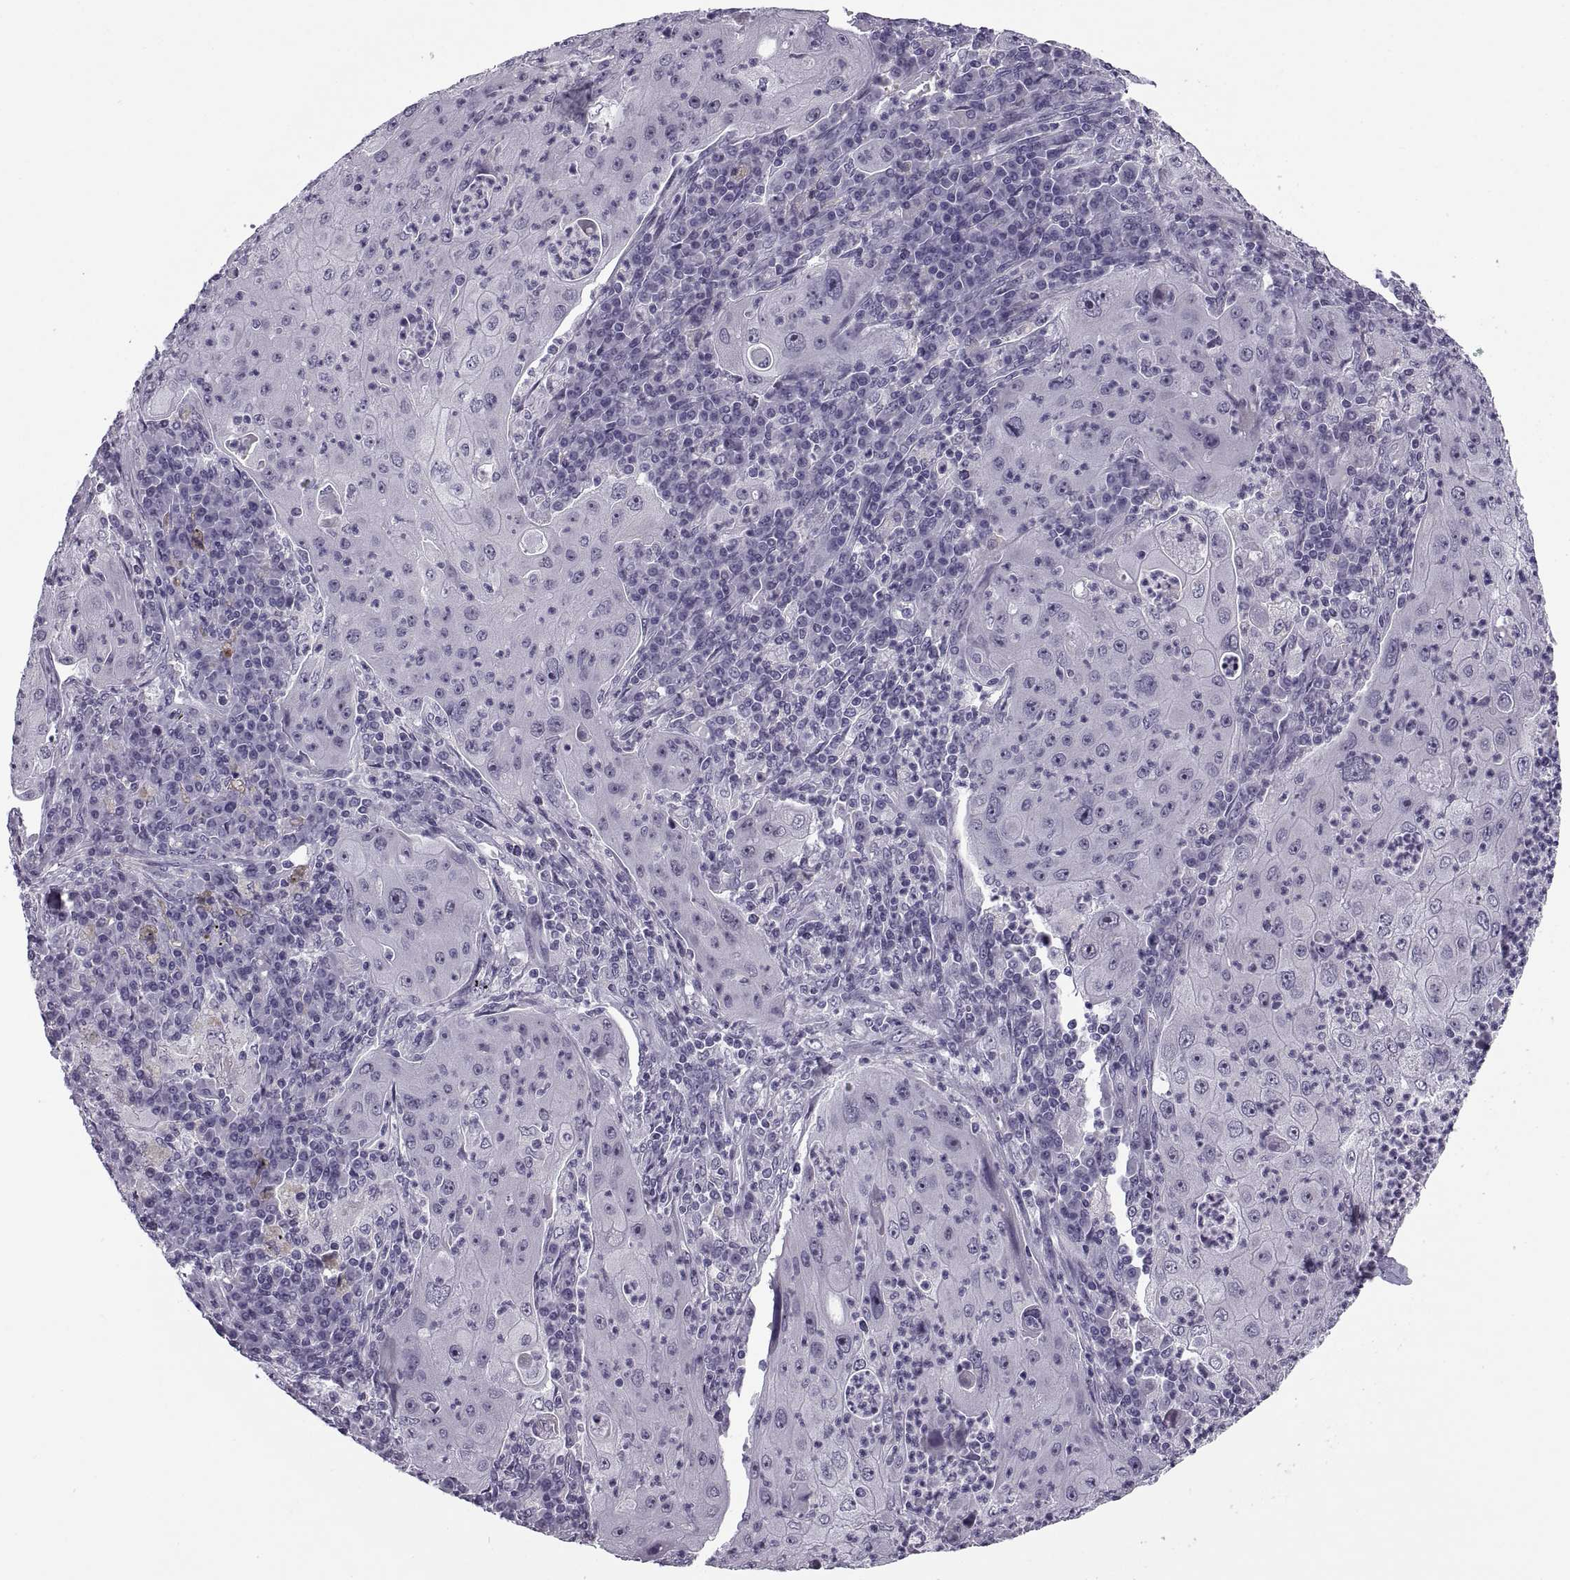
{"staining": {"intensity": "negative", "quantity": "none", "location": "none"}, "tissue": "lung cancer", "cell_type": "Tumor cells", "image_type": "cancer", "snomed": [{"axis": "morphology", "description": "Squamous cell carcinoma, NOS"}, {"axis": "topography", "description": "Lung"}], "caption": "DAB (3,3'-diaminobenzidine) immunohistochemical staining of human squamous cell carcinoma (lung) exhibits no significant staining in tumor cells. (DAB (3,3'-diaminobenzidine) immunohistochemistry (IHC) with hematoxylin counter stain).", "gene": "TBC1D3G", "patient": {"sex": "female", "age": 59}}